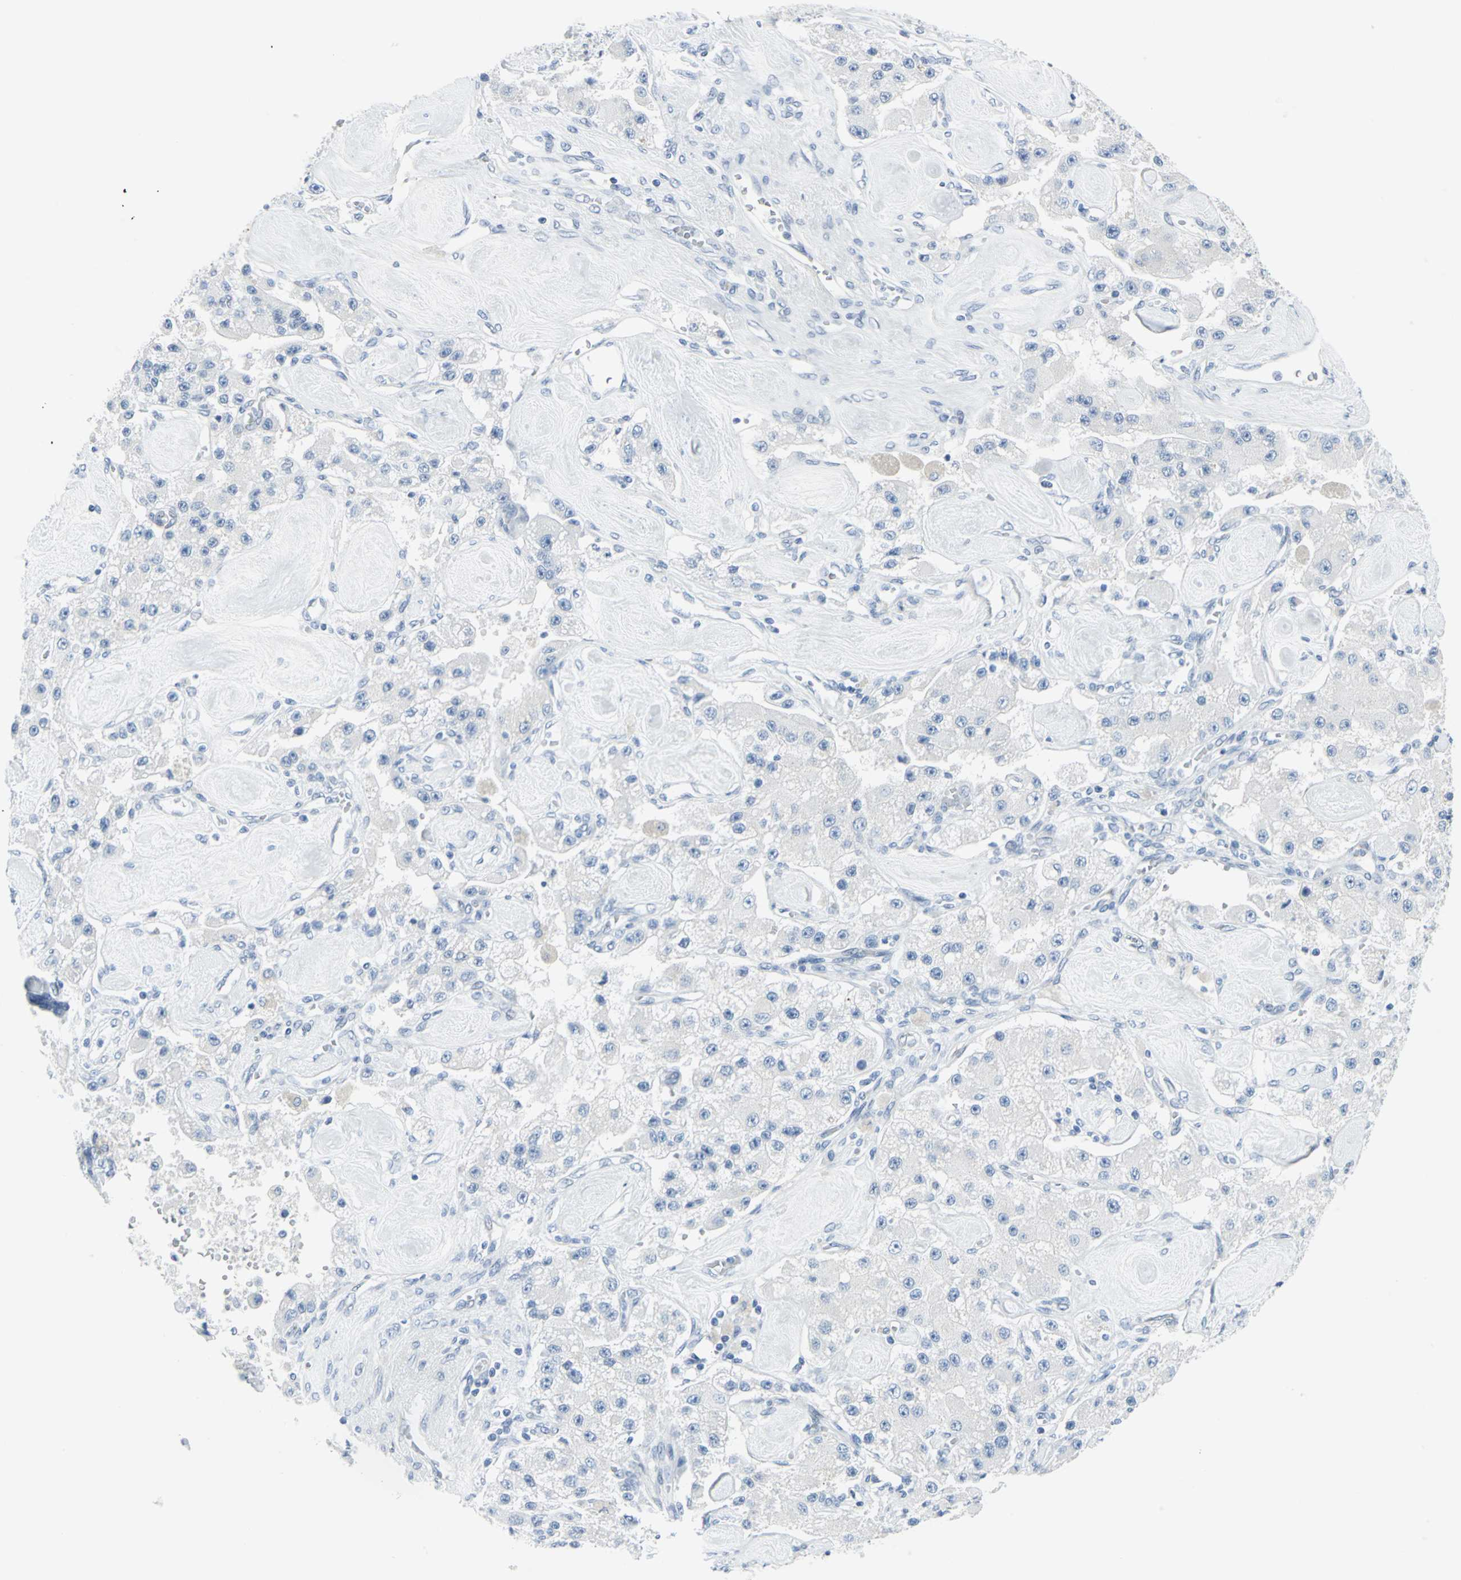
{"staining": {"intensity": "negative", "quantity": "none", "location": "none"}, "tissue": "carcinoid", "cell_type": "Tumor cells", "image_type": "cancer", "snomed": [{"axis": "morphology", "description": "Carcinoid, malignant, NOS"}, {"axis": "topography", "description": "Pancreas"}], "caption": "A histopathology image of carcinoid stained for a protein displays no brown staining in tumor cells. Brightfield microscopy of immunohistochemistry (IHC) stained with DAB (3,3'-diaminobenzidine) (brown) and hematoxylin (blue), captured at high magnification.", "gene": "CYB5A", "patient": {"sex": "male", "age": 41}}